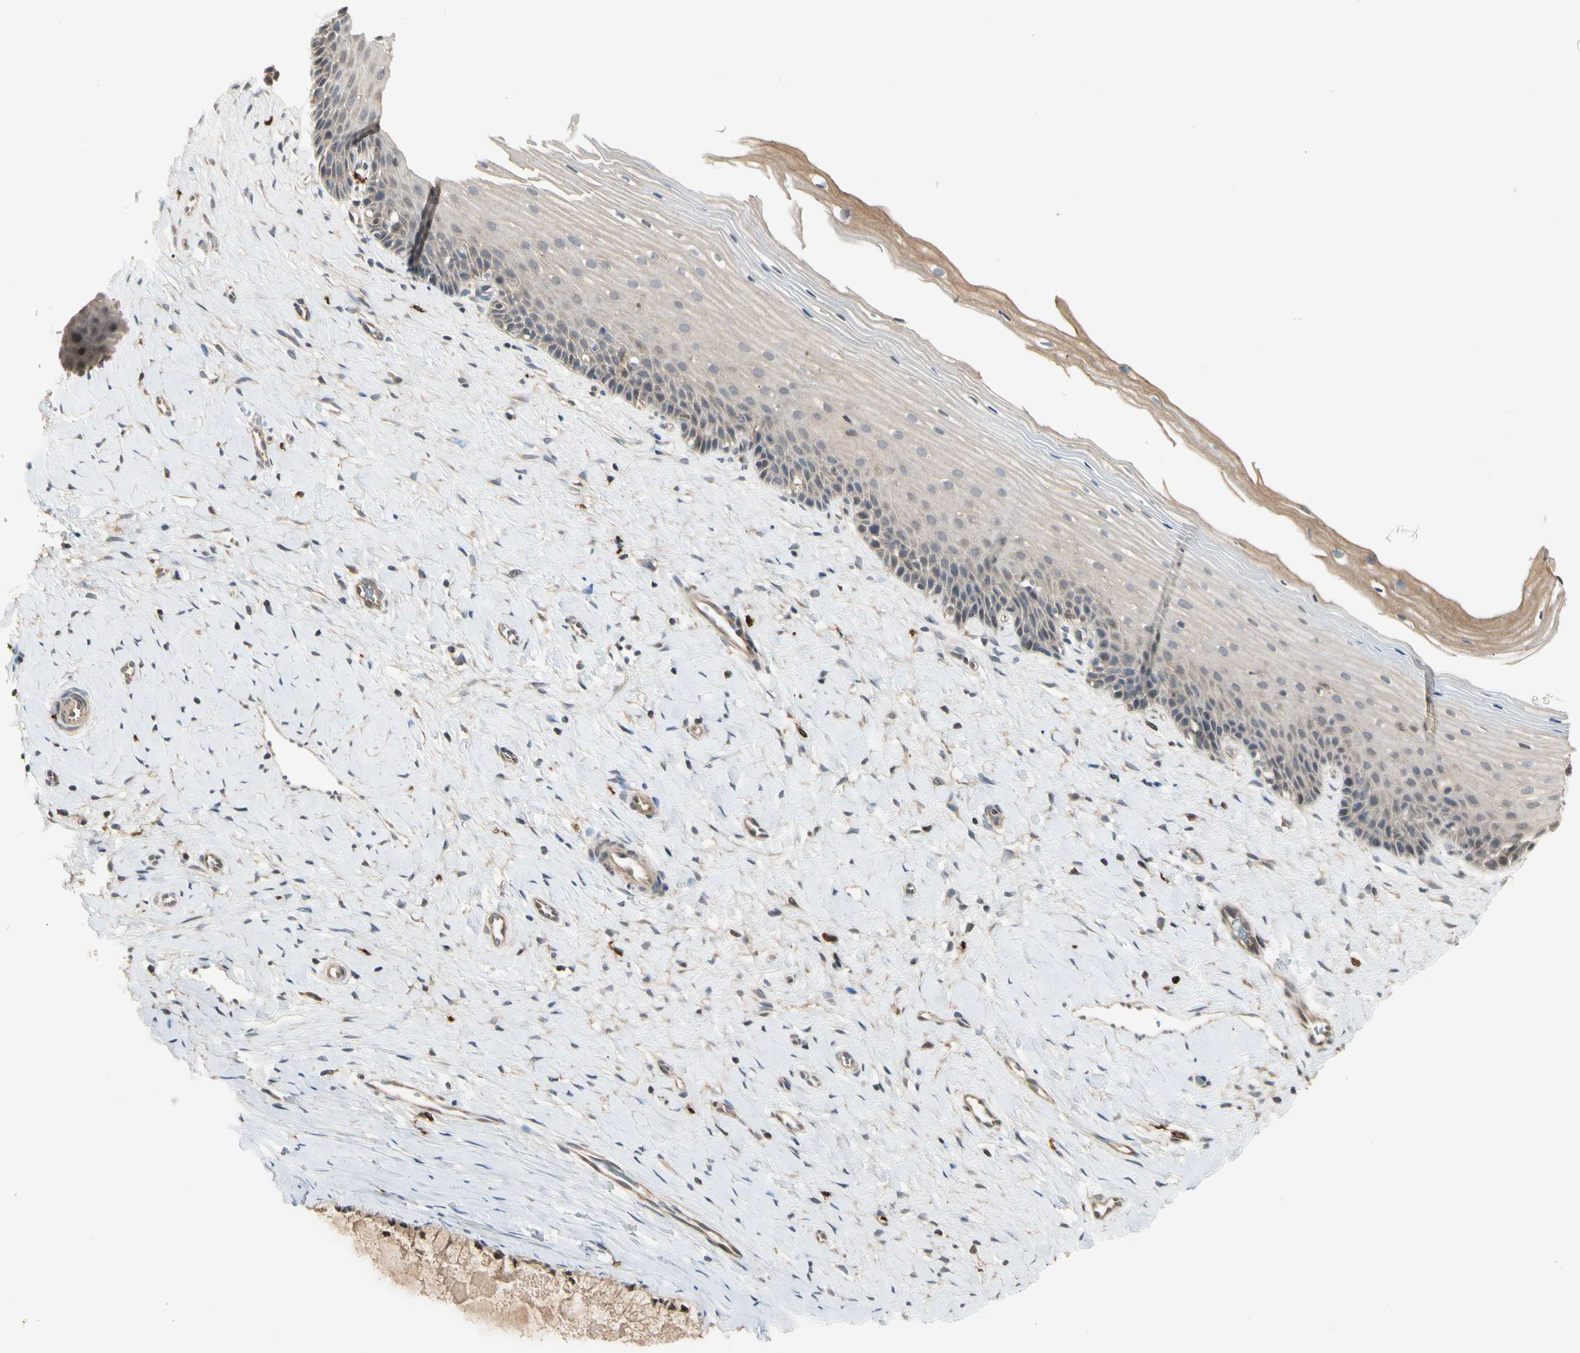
{"staining": {"intensity": "weak", "quantity": ">75%", "location": "cytoplasmic/membranous"}, "tissue": "cervix", "cell_type": "Glandular cells", "image_type": "normal", "snomed": [{"axis": "morphology", "description": "Normal tissue, NOS"}, {"axis": "topography", "description": "Cervix"}], "caption": "Cervix stained for a protein (brown) exhibits weak cytoplasmic/membranous positive positivity in approximately >75% of glandular cells.", "gene": "ATG4C", "patient": {"sex": "female", "age": 39}}